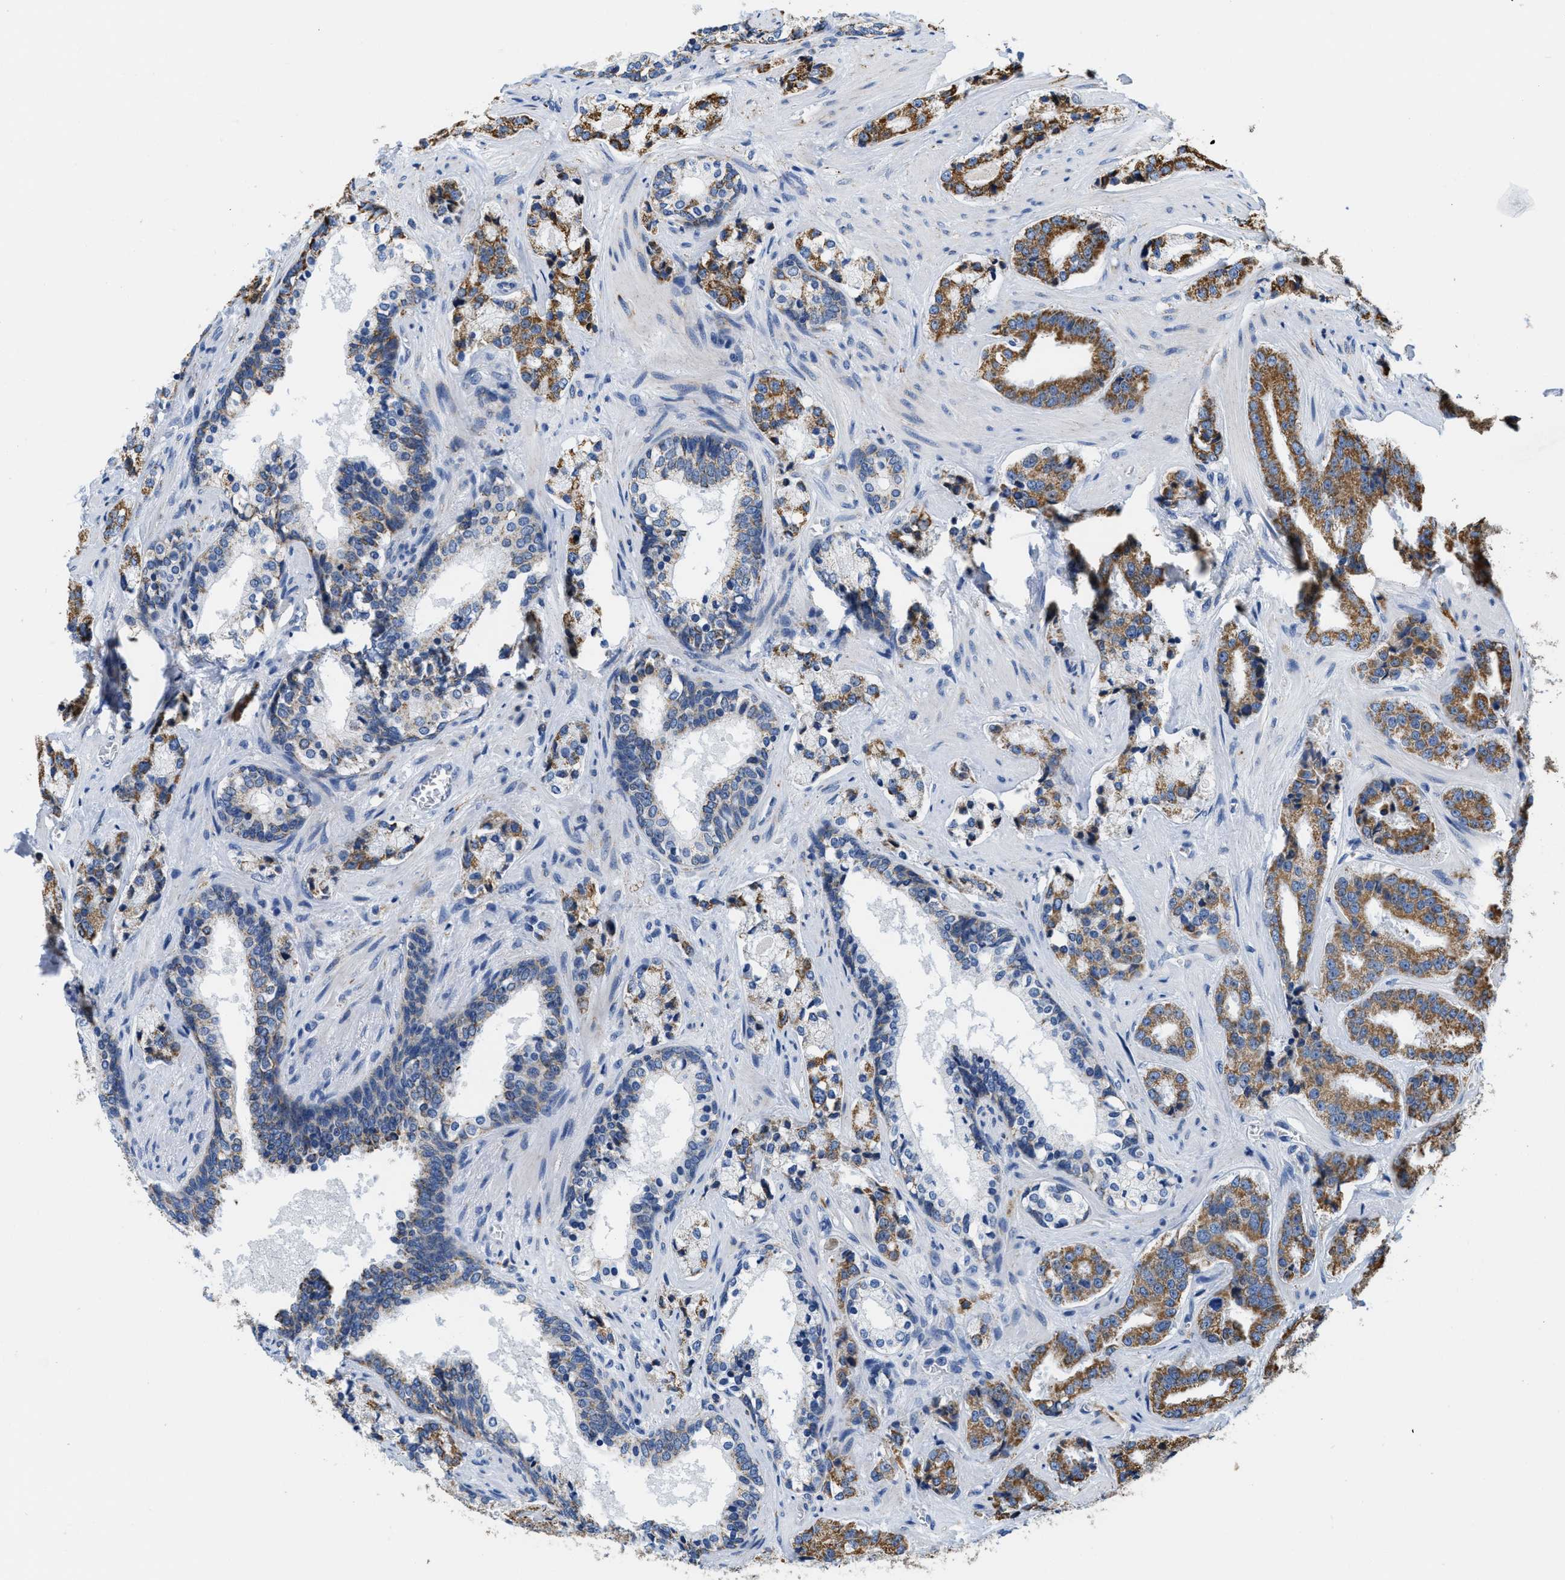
{"staining": {"intensity": "strong", "quantity": "25%-75%", "location": "cytoplasmic/membranous"}, "tissue": "prostate cancer", "cell_type": "Tumor cells", "image_type": "cancer", "snomed": [{"axis": "morphology", "description": "Adenocarcinoma, High grade"}, {"axis": "topography", "description": "Prostate"}], "caption": "Human prostate cancer (high-grade adenocarcinoma) stained with a brown dye demonstrates strong cytoplasmic/membranous positive staining in about 25%-75% of tumor cells.", "gene": "KCNJ5", "patient": {"sex": "male", "age": 60}}